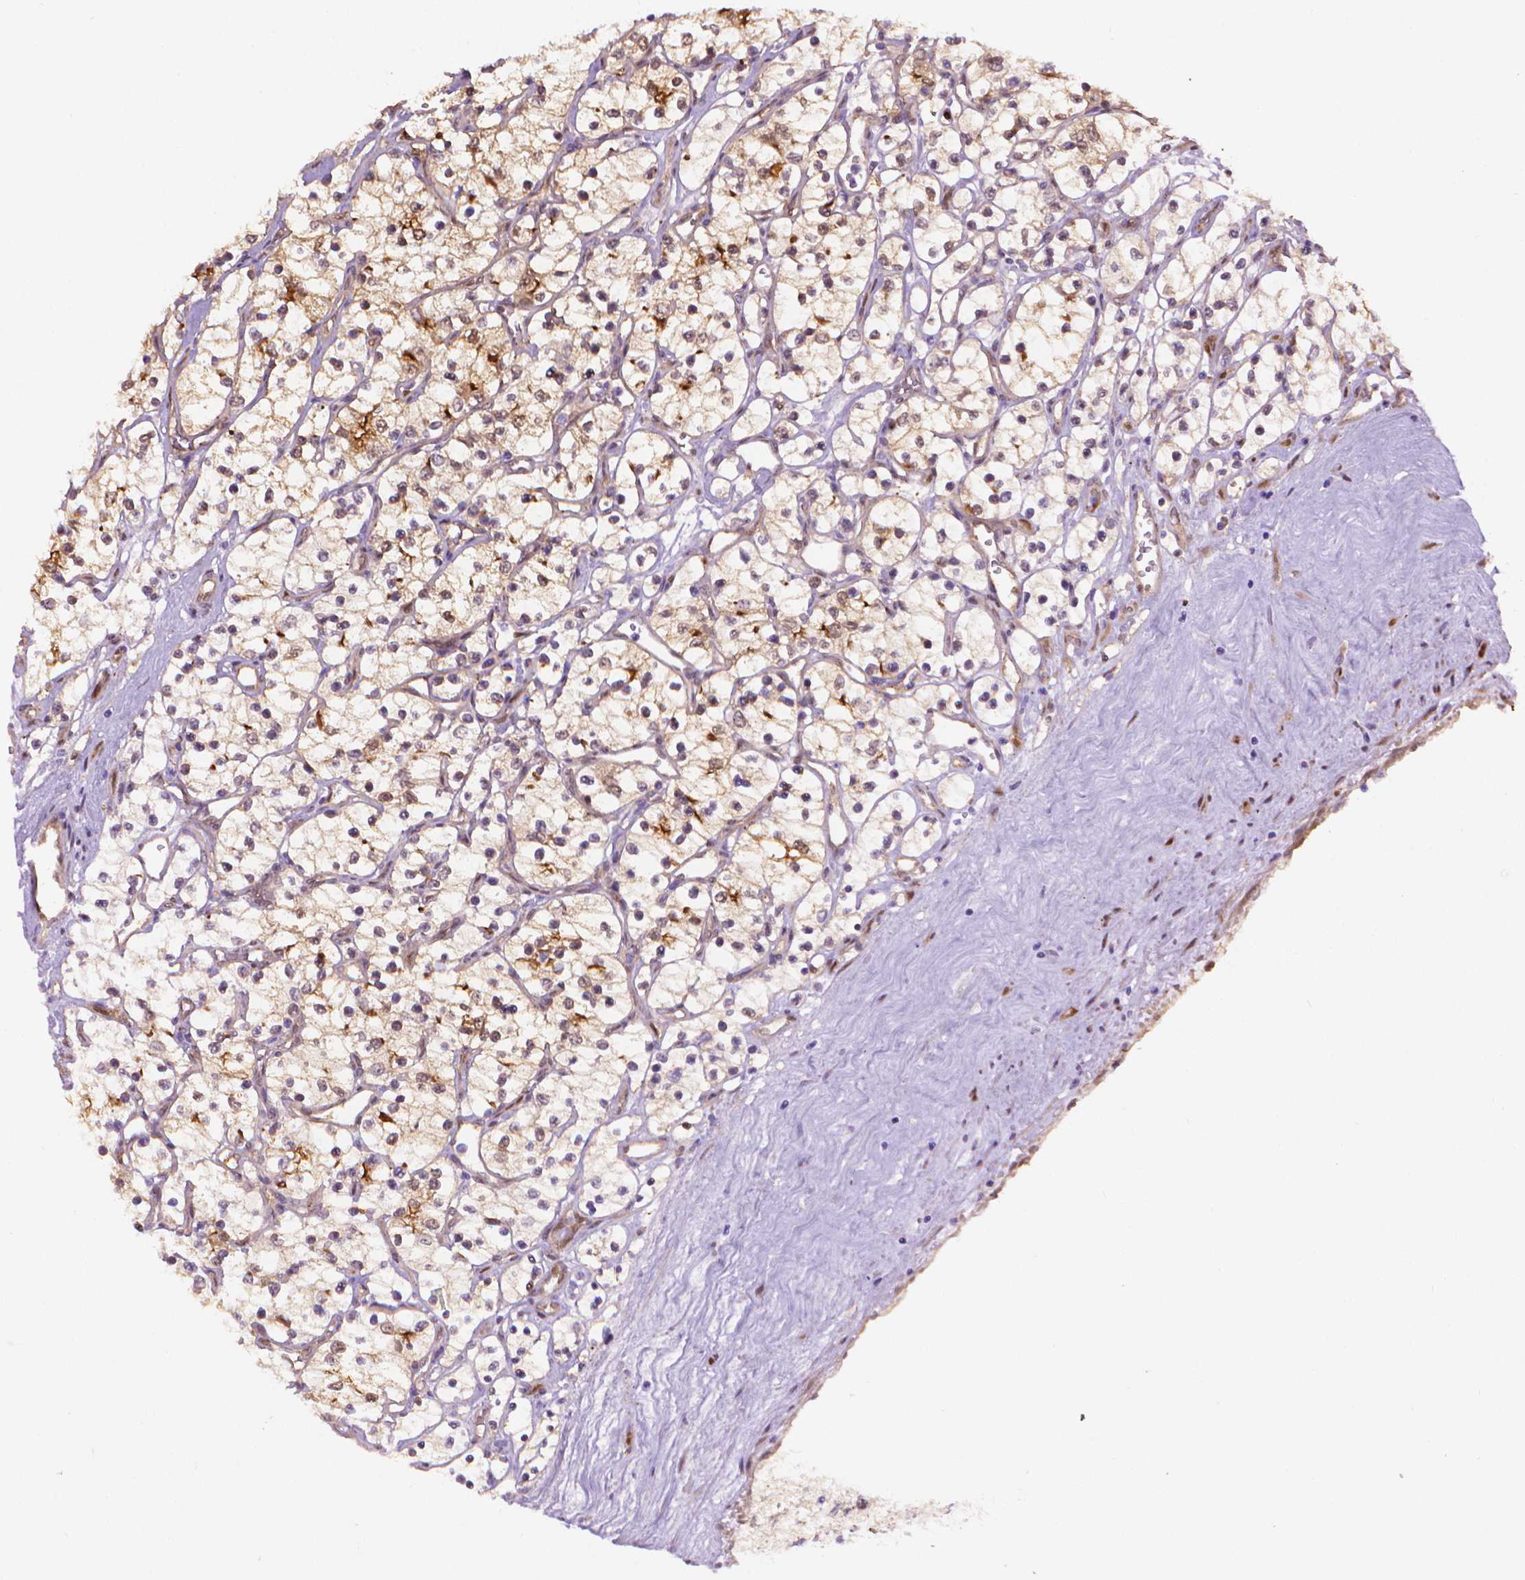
{"staining": {"intensity": "weak", "quantity": "25%-75%", "location": "cytoplasmic/membranous"}, "tissue": "renal cancer", "cell_type": "Tumor cells", "image_type": "cancer", "snomed": [{"axis": "morphology", "description": "Adenocarcinoma, NOS"}, {"axis": "topography", "description": "Kidney"}], "caption": "A photomicrograph of adenocarcinoma (renal) stained for a protein demonstrates weak cytoplasmic/membranous brown staining in tumor cells.", "gene": "CLIC4", "patient": {"sex": "female", "age": 69}}